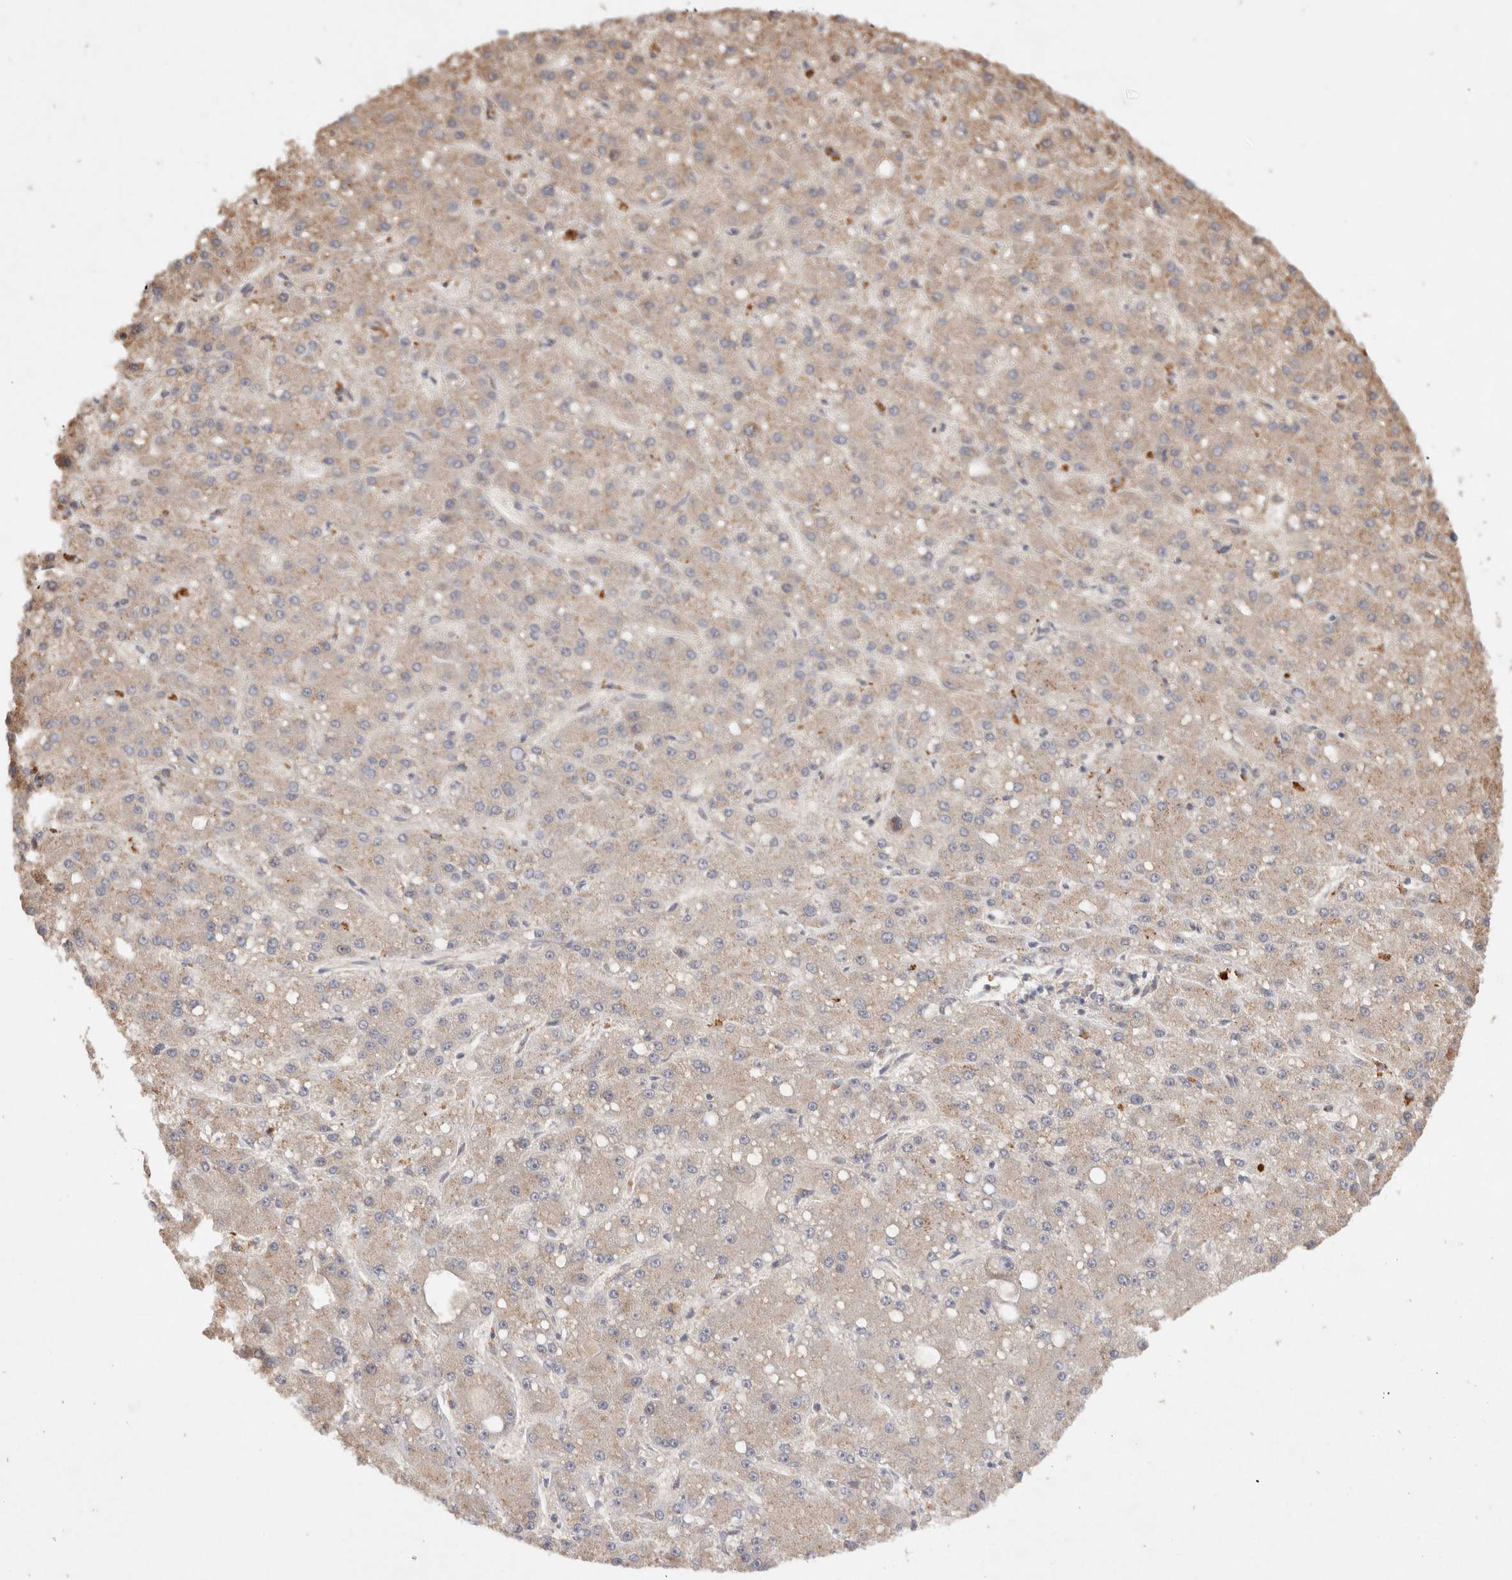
{"staining": {"intensity": "weak", "quantity": ">75%", "location": "cytoplasmic/membranous"}, "tissue": "liver cancer", "cell_type": "Tumor cells", "image_type": "cancer", "snomed": [{"axis": "morphology", "description": "Carcinoma, Hepatocellular, NOS"}, {"axis": "topography", "description": "Liver"}], "caption": "Liver hepatocellular carcinoma stained with DAB (3,3'-diaminobenzidine) immunohistochemistry shows low levels of weak cytoplasmic/membranous expression in approximately >75% of tumor cells.", "gene": "KLHL20", "patient": {"sex": "male", "age": 67}}